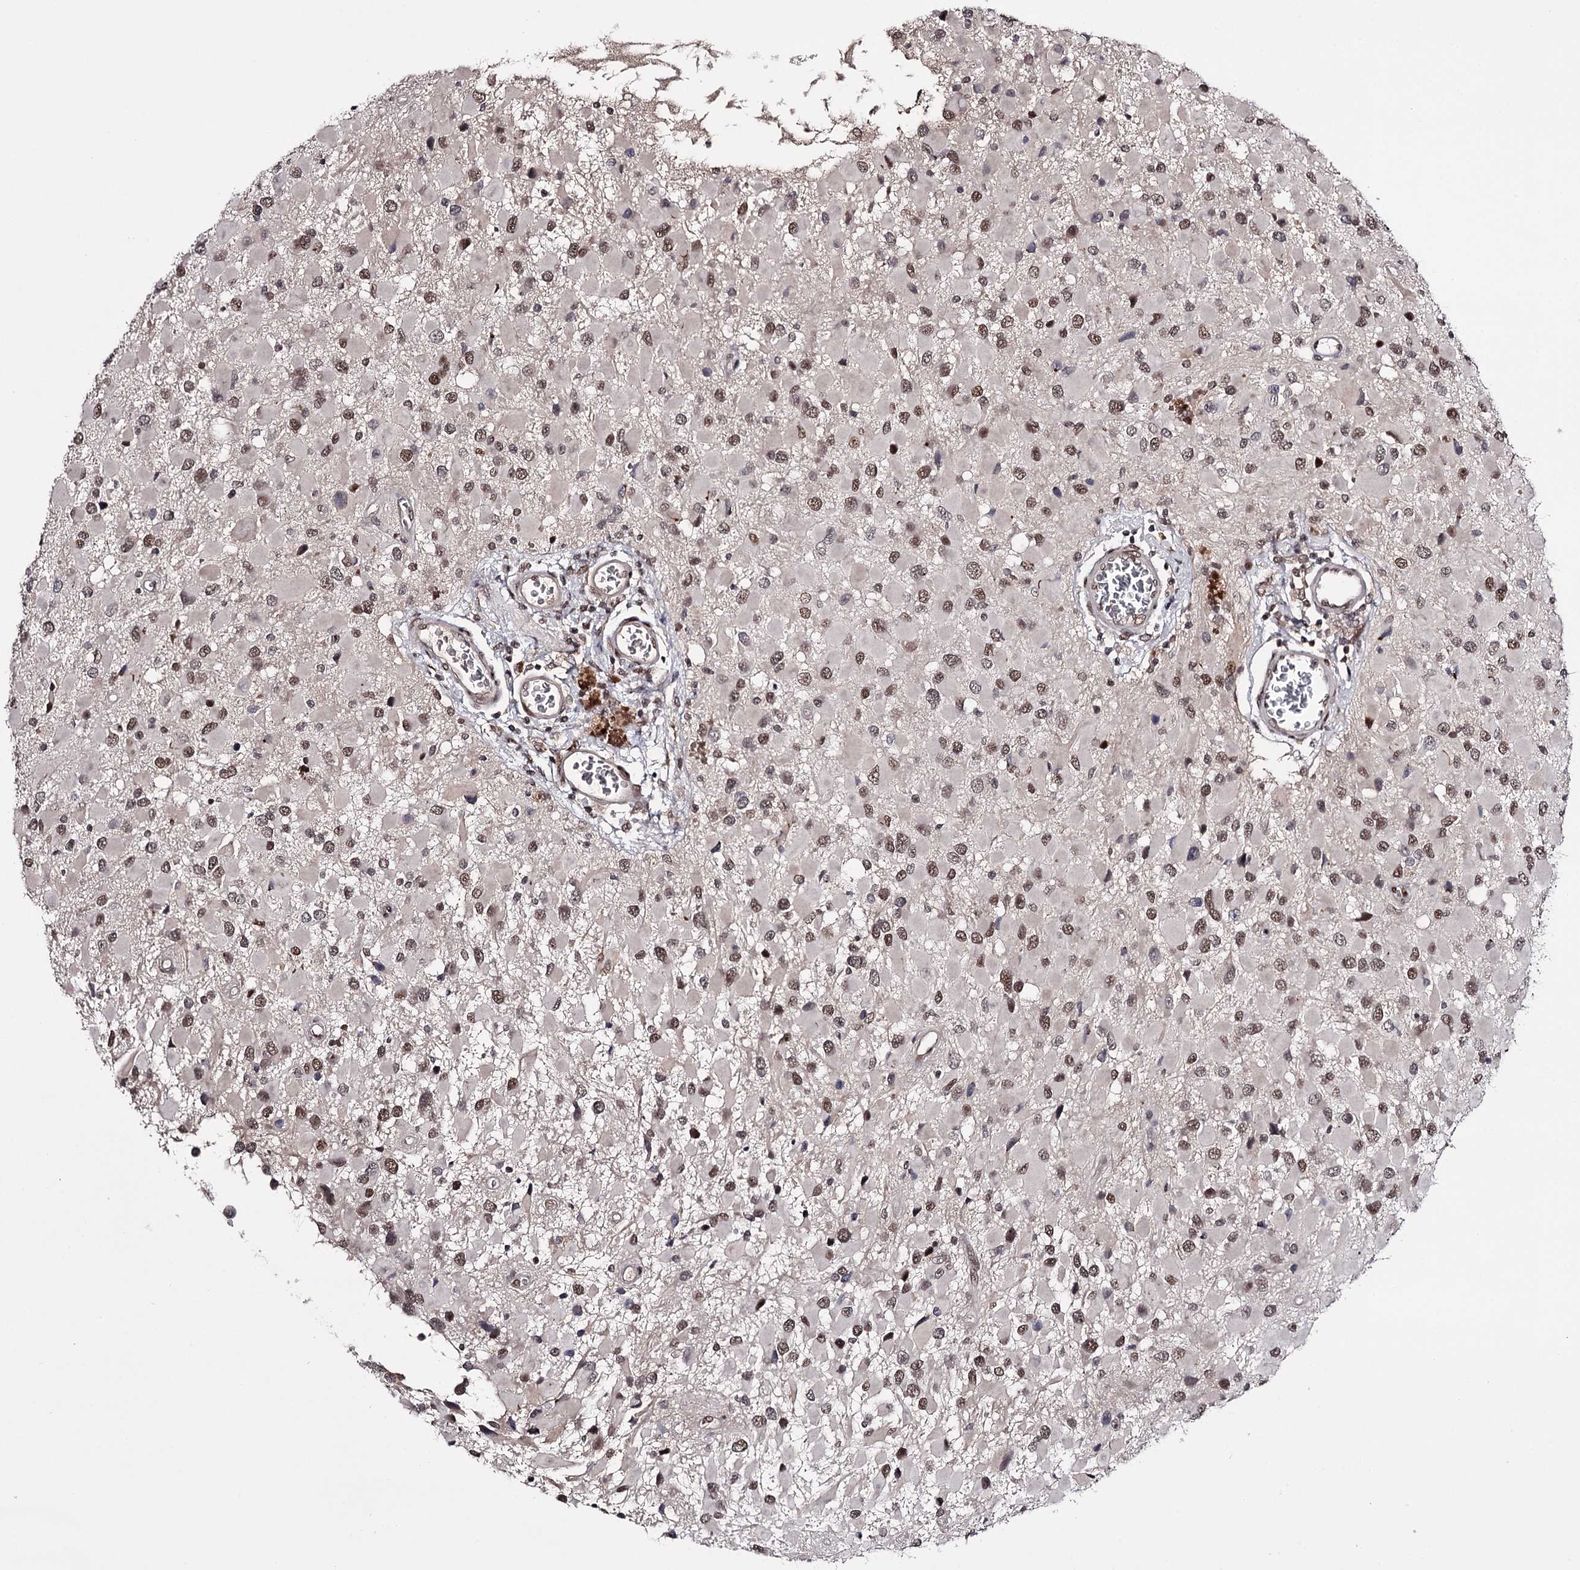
{"staining": {"intensity": "moderate", "quantity": ">75%", "location": "nuclear"}, "tissue": "glioma", "cell_type": "Tumor cells", "image_type": "cancer", "snomed": [{"axis": "morphology", "description": "Glioma, malignant, High grade"}, {"axis": "topography", "description": "Brain"}], "caption": "Immunohistochemistry staining of malignant high-grade glioma, which shows medium levels of moderate nuclear expression in approximately >75% of tumor cells indicating moderate nuclear protein positivity. The staining was performed using DAB (brown) for protein detection and nuclei were counterstained in hematoxylin (blue).", "gene": "TTC33", "patient": {"sex": "male", "age": 53}}